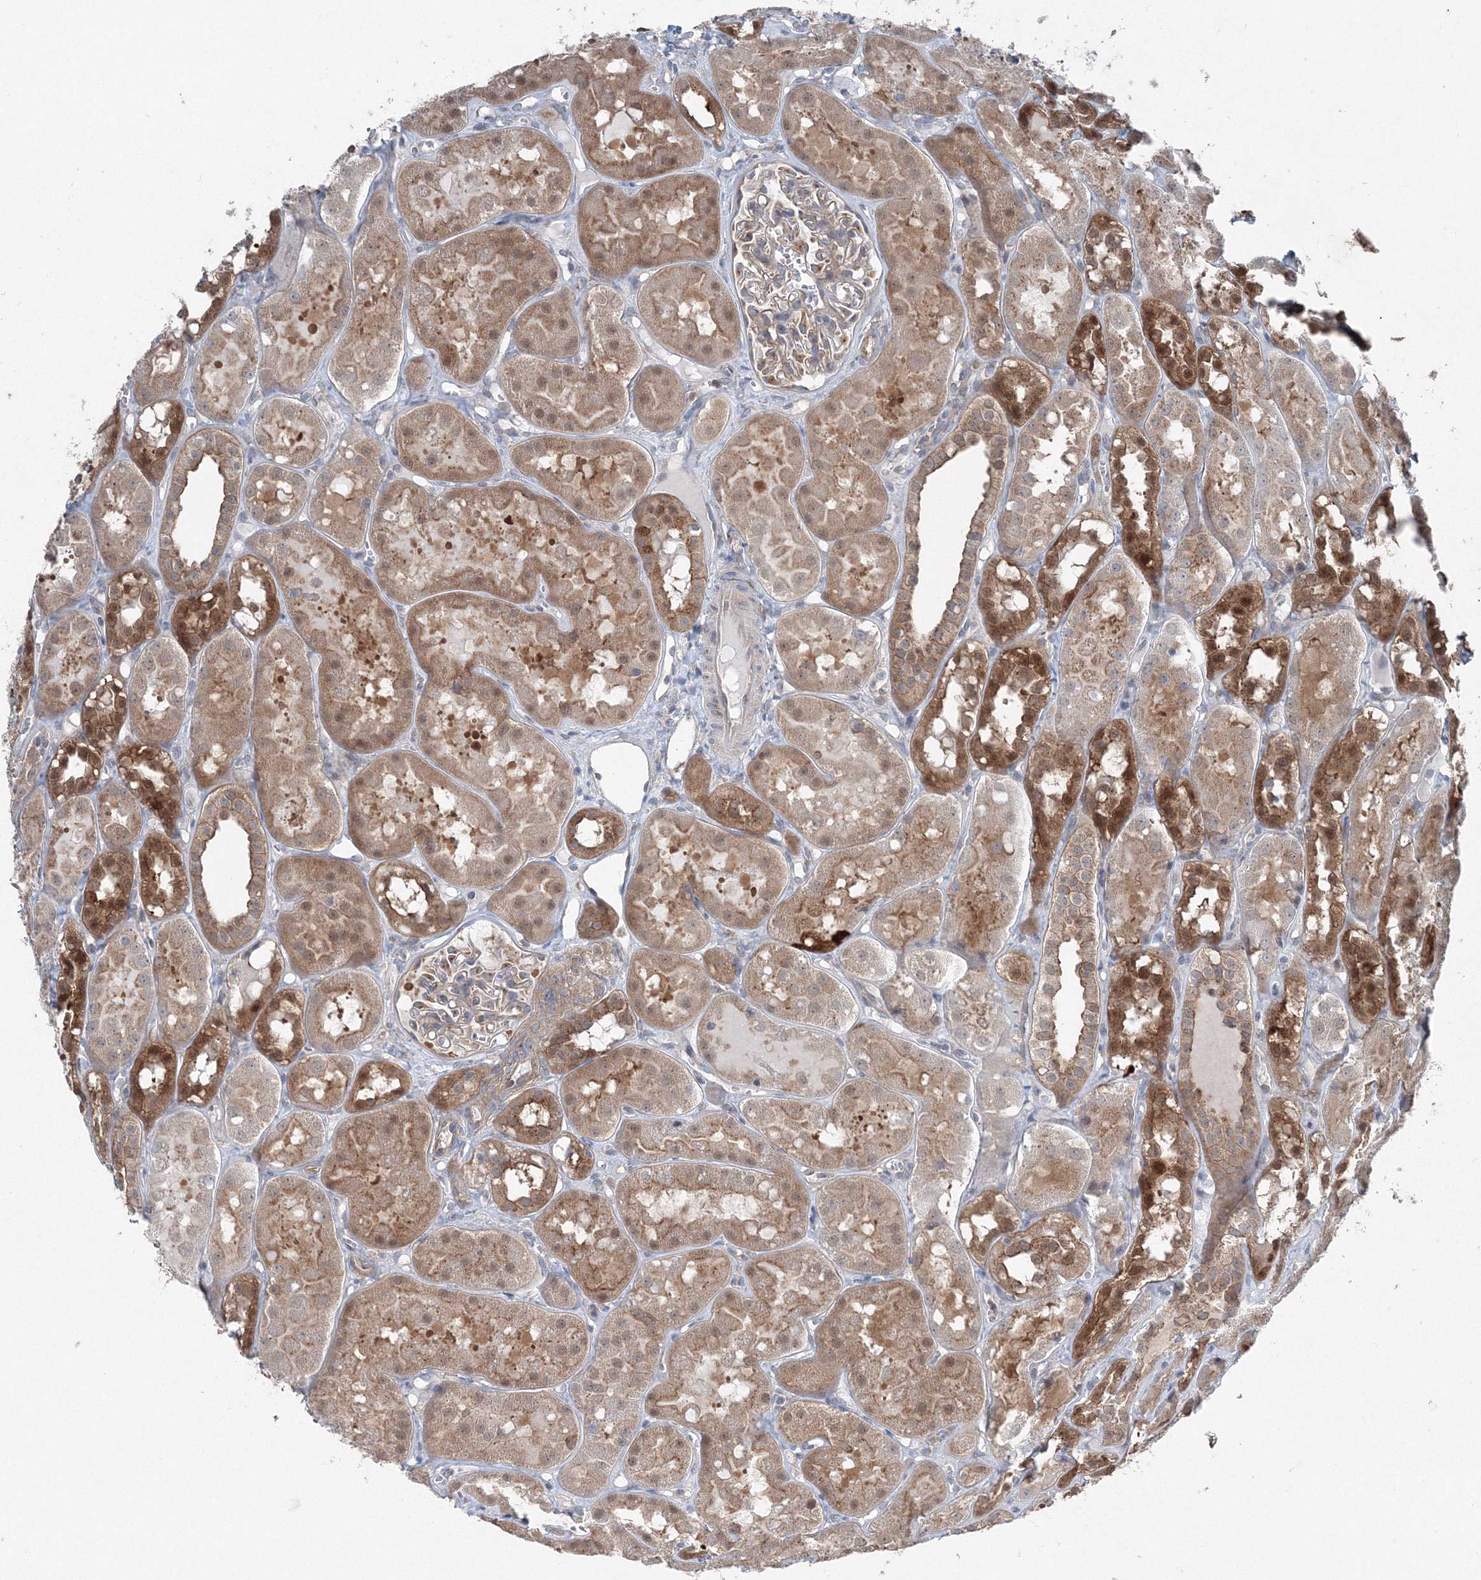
{"staining": {"intensity": "weak", "quantity": "25%-75%", "location": "cytoplasmic/membranous"}, "tissue": "kidney", "cell_type": "Cells in glomeruli", "image_type": "normal", "snomed": [{"axis": "morphology", "description": "Normal tissue, NOS"}, {"axis": "topography", "description": "Kidney"}], "caption": "Brown immunohistochemical staining in normal human kidney reveals weak cytoplasmic/membranous expression in about 25%-75% of cells in glomeruli.", "gene": "TPRKB", "patient": {"sex": "male", "age": 16}}